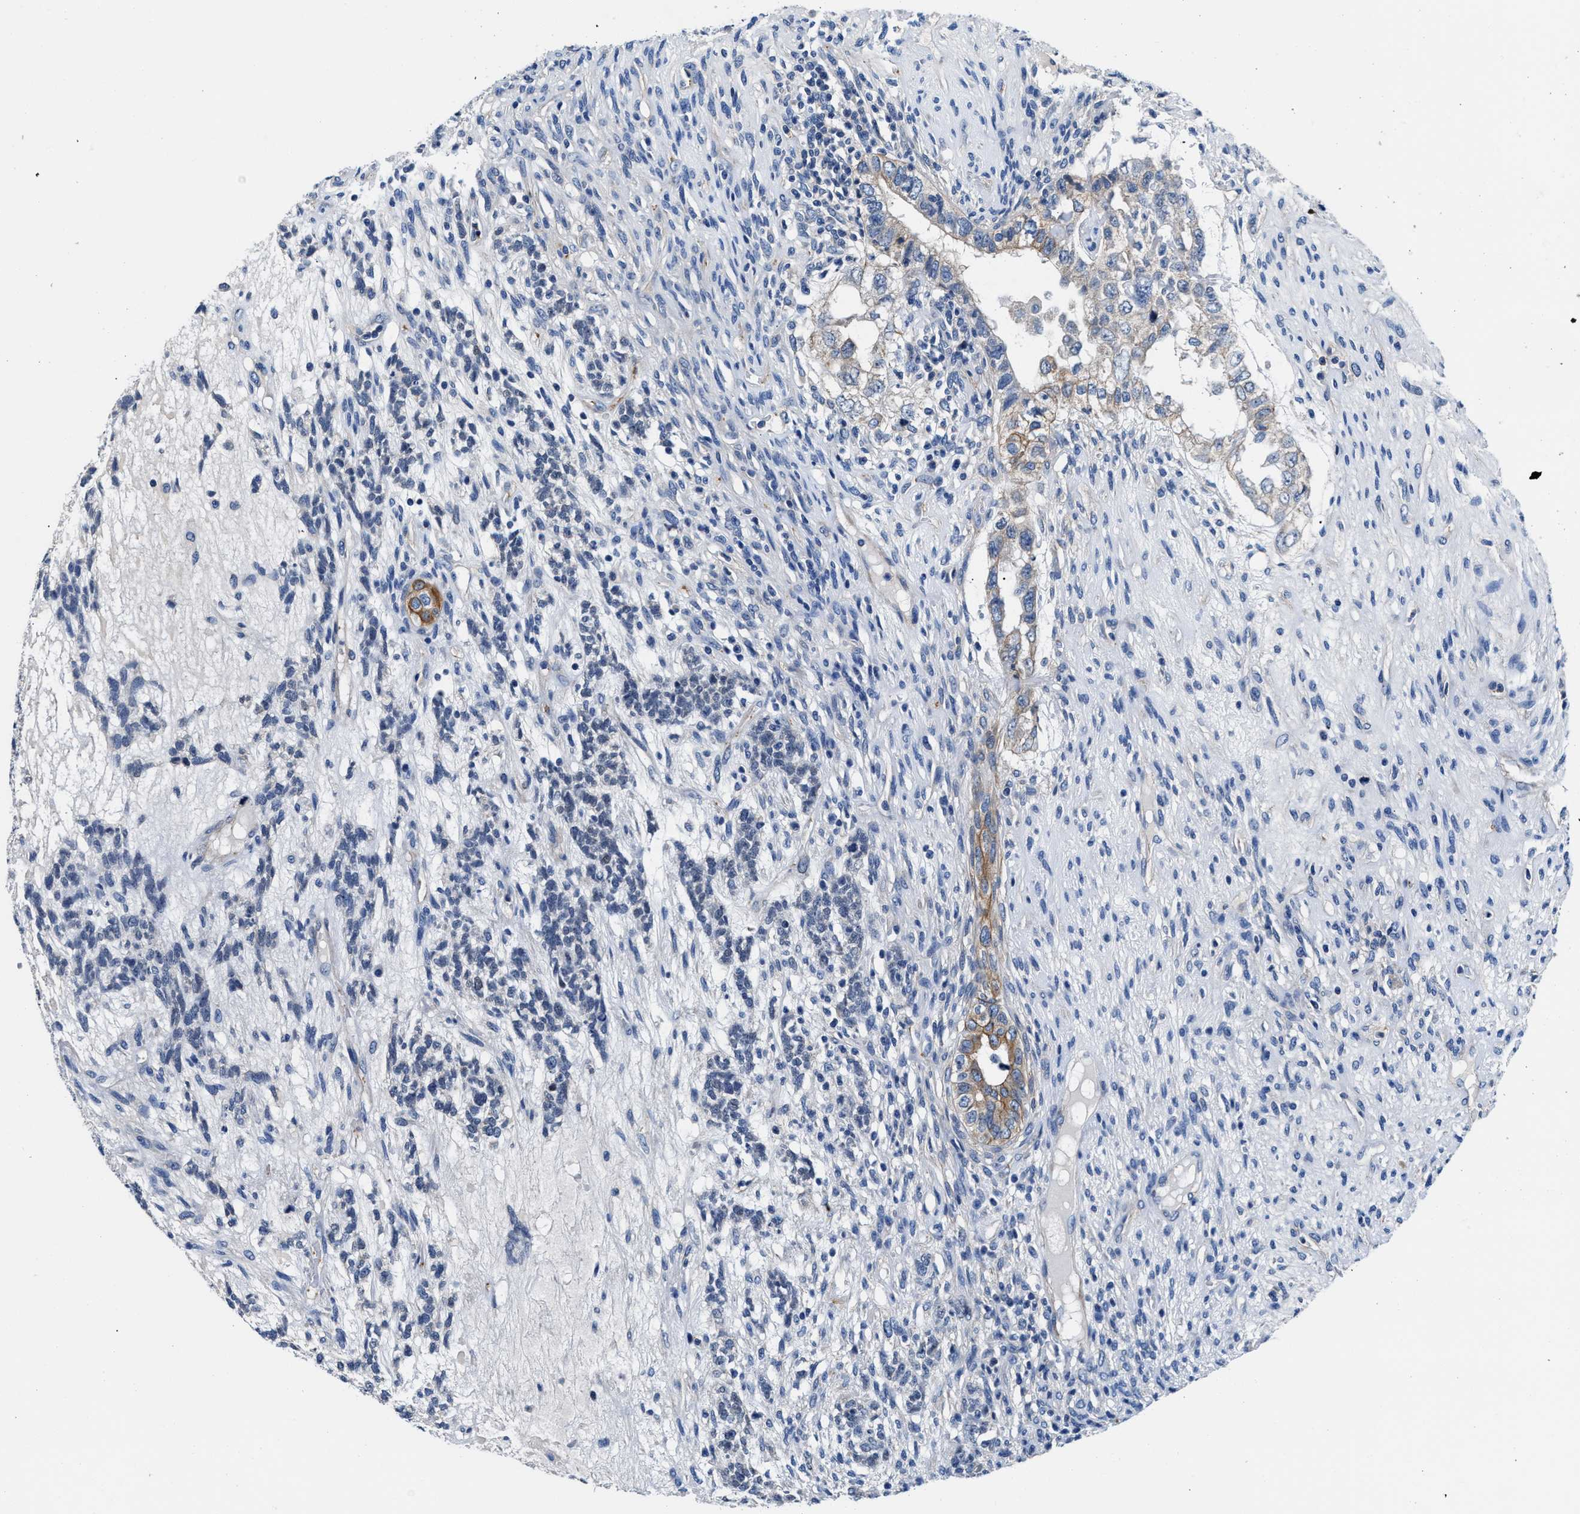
{"staining": {"intensity": "moderate", "quantity": "<25%", "location": "cytoplasmic/membranous"}, "tissue": "testis cancer", "cell_type": "Tumor cells", "image_type": "cancer", "snomed": [{"axis": "morphology", "description": "Seminoma, NOS"}, {"axis": "topography", "description": "Testis"}], "caption": "This is a micrograph of IHC staining of seminoma (testis), which shows moderate positivity in the cytoplasmic/membranous of tumor cells.", "gene": "PARG", "patient": {"sex": "male", "age": 28}}